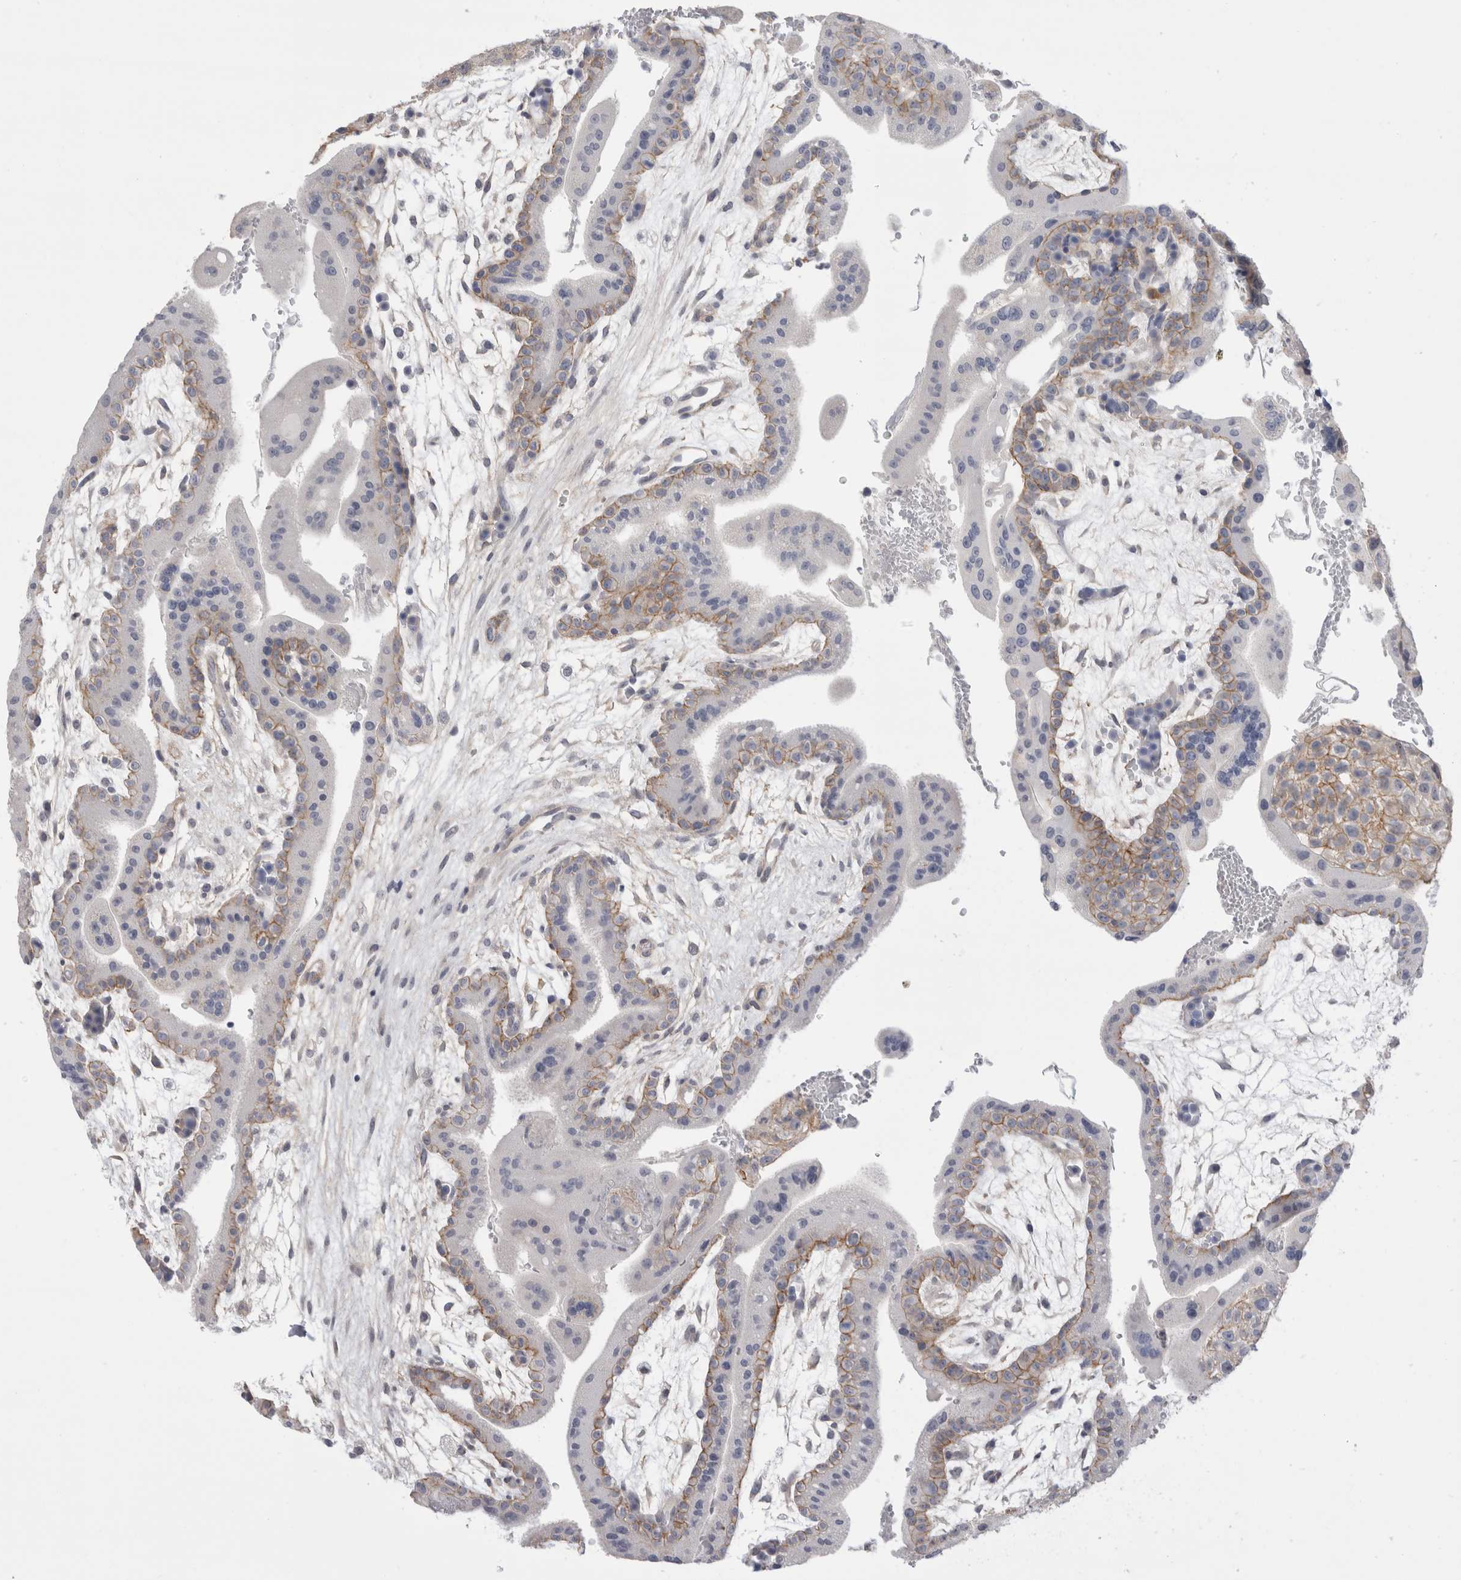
{"staining": {"intensity": "negative", "quantity": "none", "location": "none"}, "tissue": "placenta", "cell_type": "Decidual cells", "image_type": "normal", "snomed": [{"axis": "morphology", "description": "Normal tissue, NOS"}, {"axis": "topography", "description": "Placenta"}], "caption": "IHC histopathology image of unremarkable placenta: placenta stained with DAB reveals no significant protein expression in decidual cells. (DAB (3,3'-diaminobenzidine) immunohistochemistry (IHC), high magnification).", "gene": "VANGL1", "patient": {"sex": "female", "age": 35}}